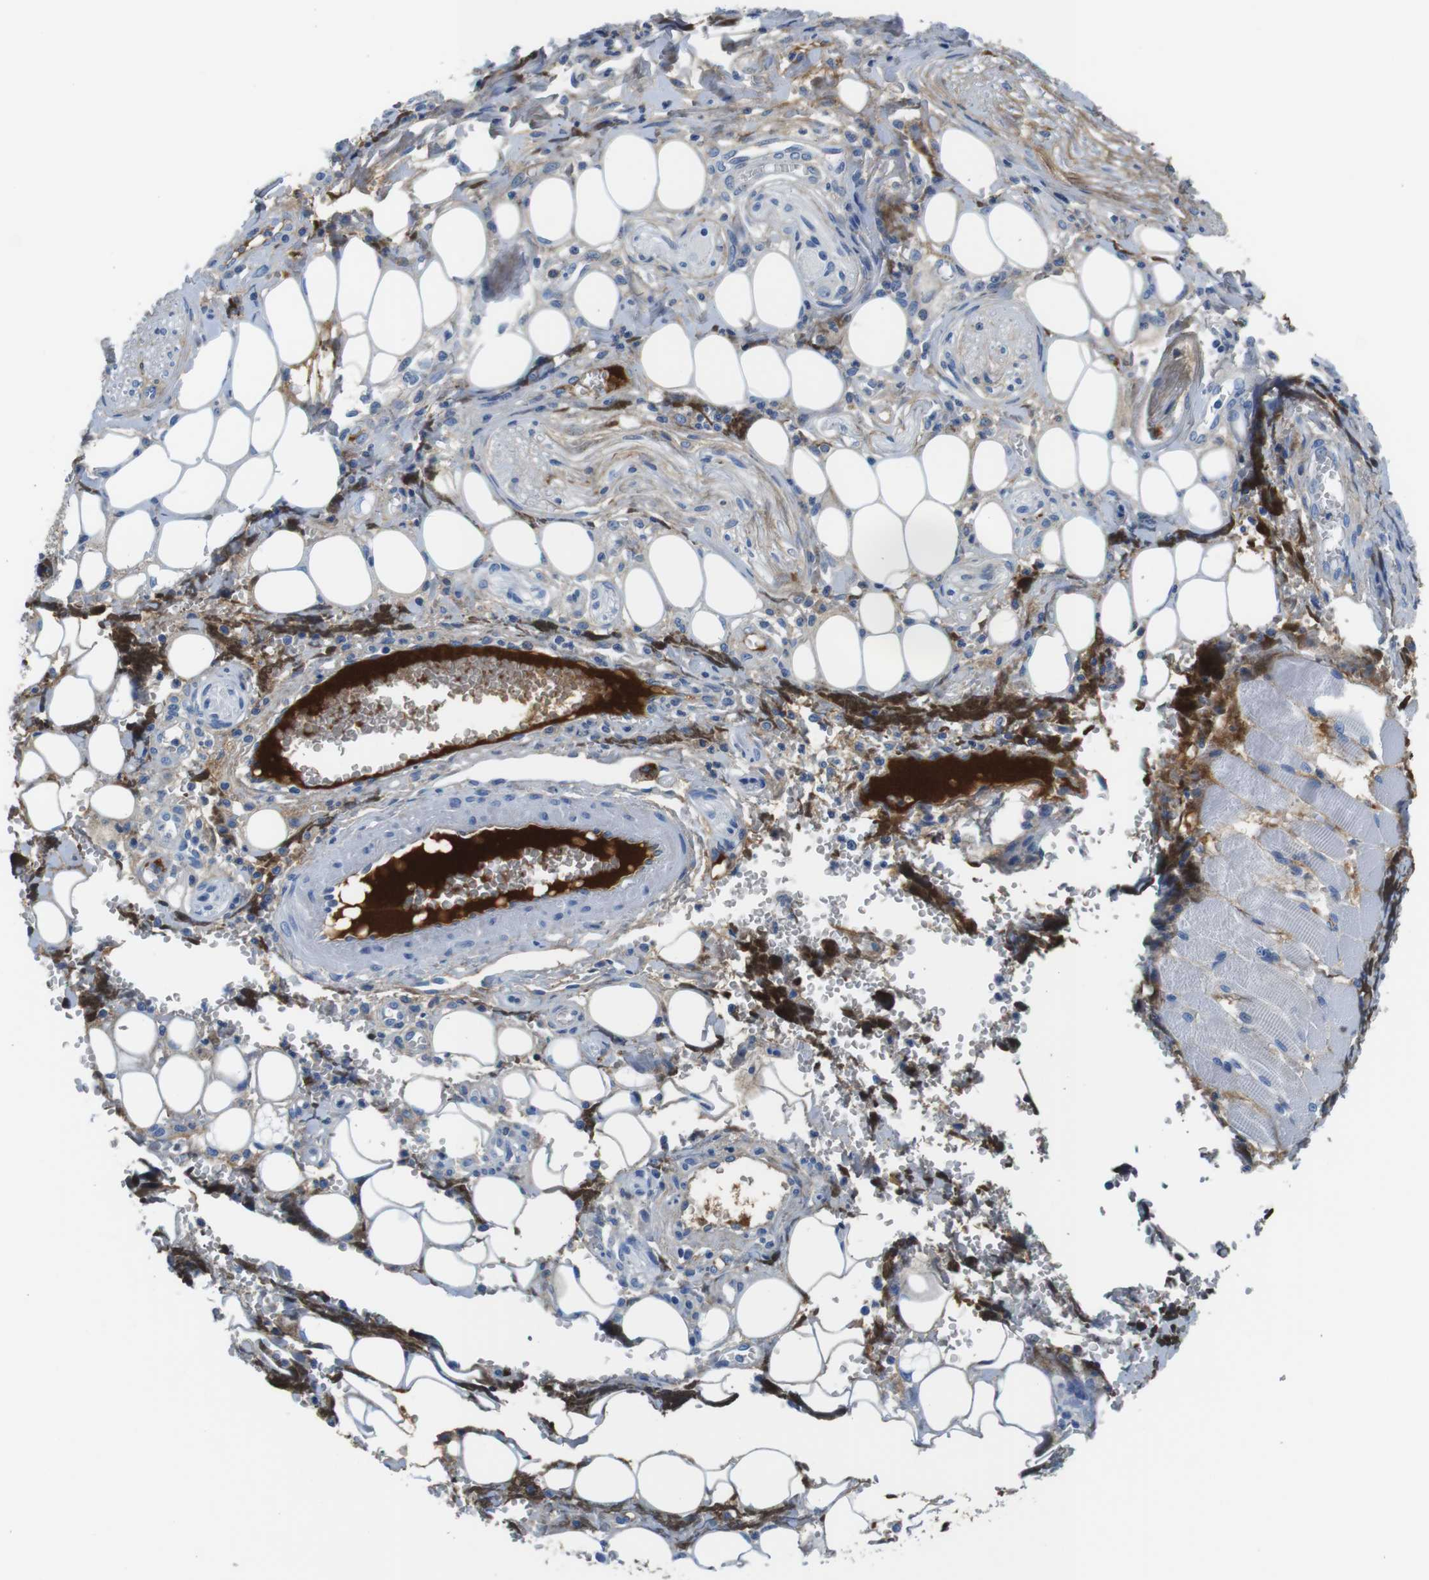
{"staining": {"intensity": "weak", "quantity": "25%-75%", "location": "cytoplasmic/membranous"}, "tissue": "adipose tissue", "cell_type": "Adipocytes", "image_type": "normal", "snomed": [{"axis": "morphology", "description": "Squamous cell carcinoma, NOS"}, {"axis": "topography", "description": "Oral tissue"}, {"axis": "topography", "description": "Head-Neck"}], "caption": "Protein staining shows weak cytoplasmic/membranous staining in approximately 25%-75% of adipocytes in normal adipose tissue.", "gene": "IGKC", "patient": {"sex": "female", "age": 50}}